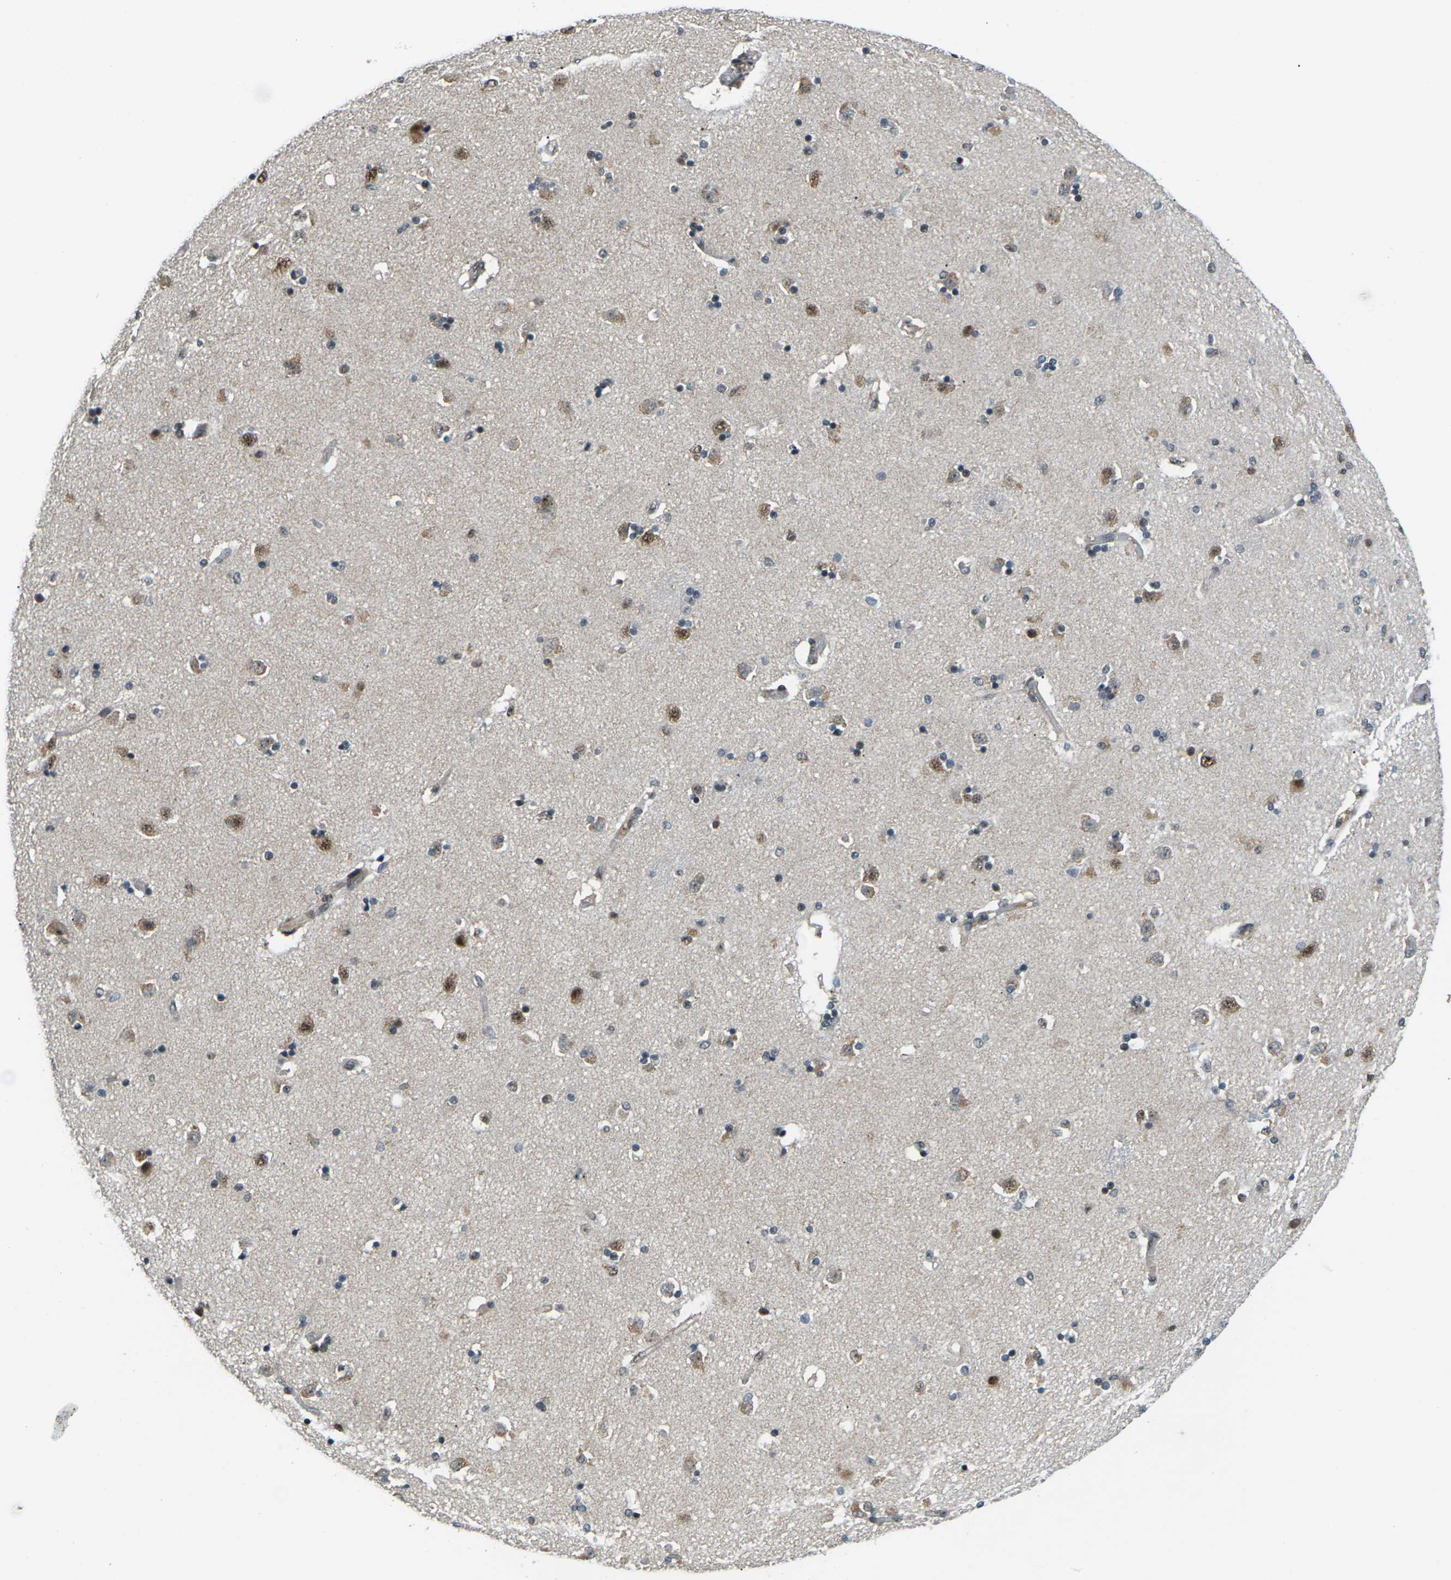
{"staining": {"intensity": "strong", "quantity": "<25%", "location": "nuclear"}, "tissue": "caudate", "cell_type": "Glial cells", "image_type": "normal", "snomed": [{"axis": "morphology", "description": "Normal tissue, NOS"}, {"axis": "topography", "description": "Lateral ventricle wall"}], "caption": "Immunohistochemical staining of unremarkable human caudate reveals medium levels of strong nuclear expression in about <25% of glial cells. (DAB = brown stain, brightfield microscopy at high magnification).", "gene": "UBE2S", "patient": {"sex": "female", "age": 54}}